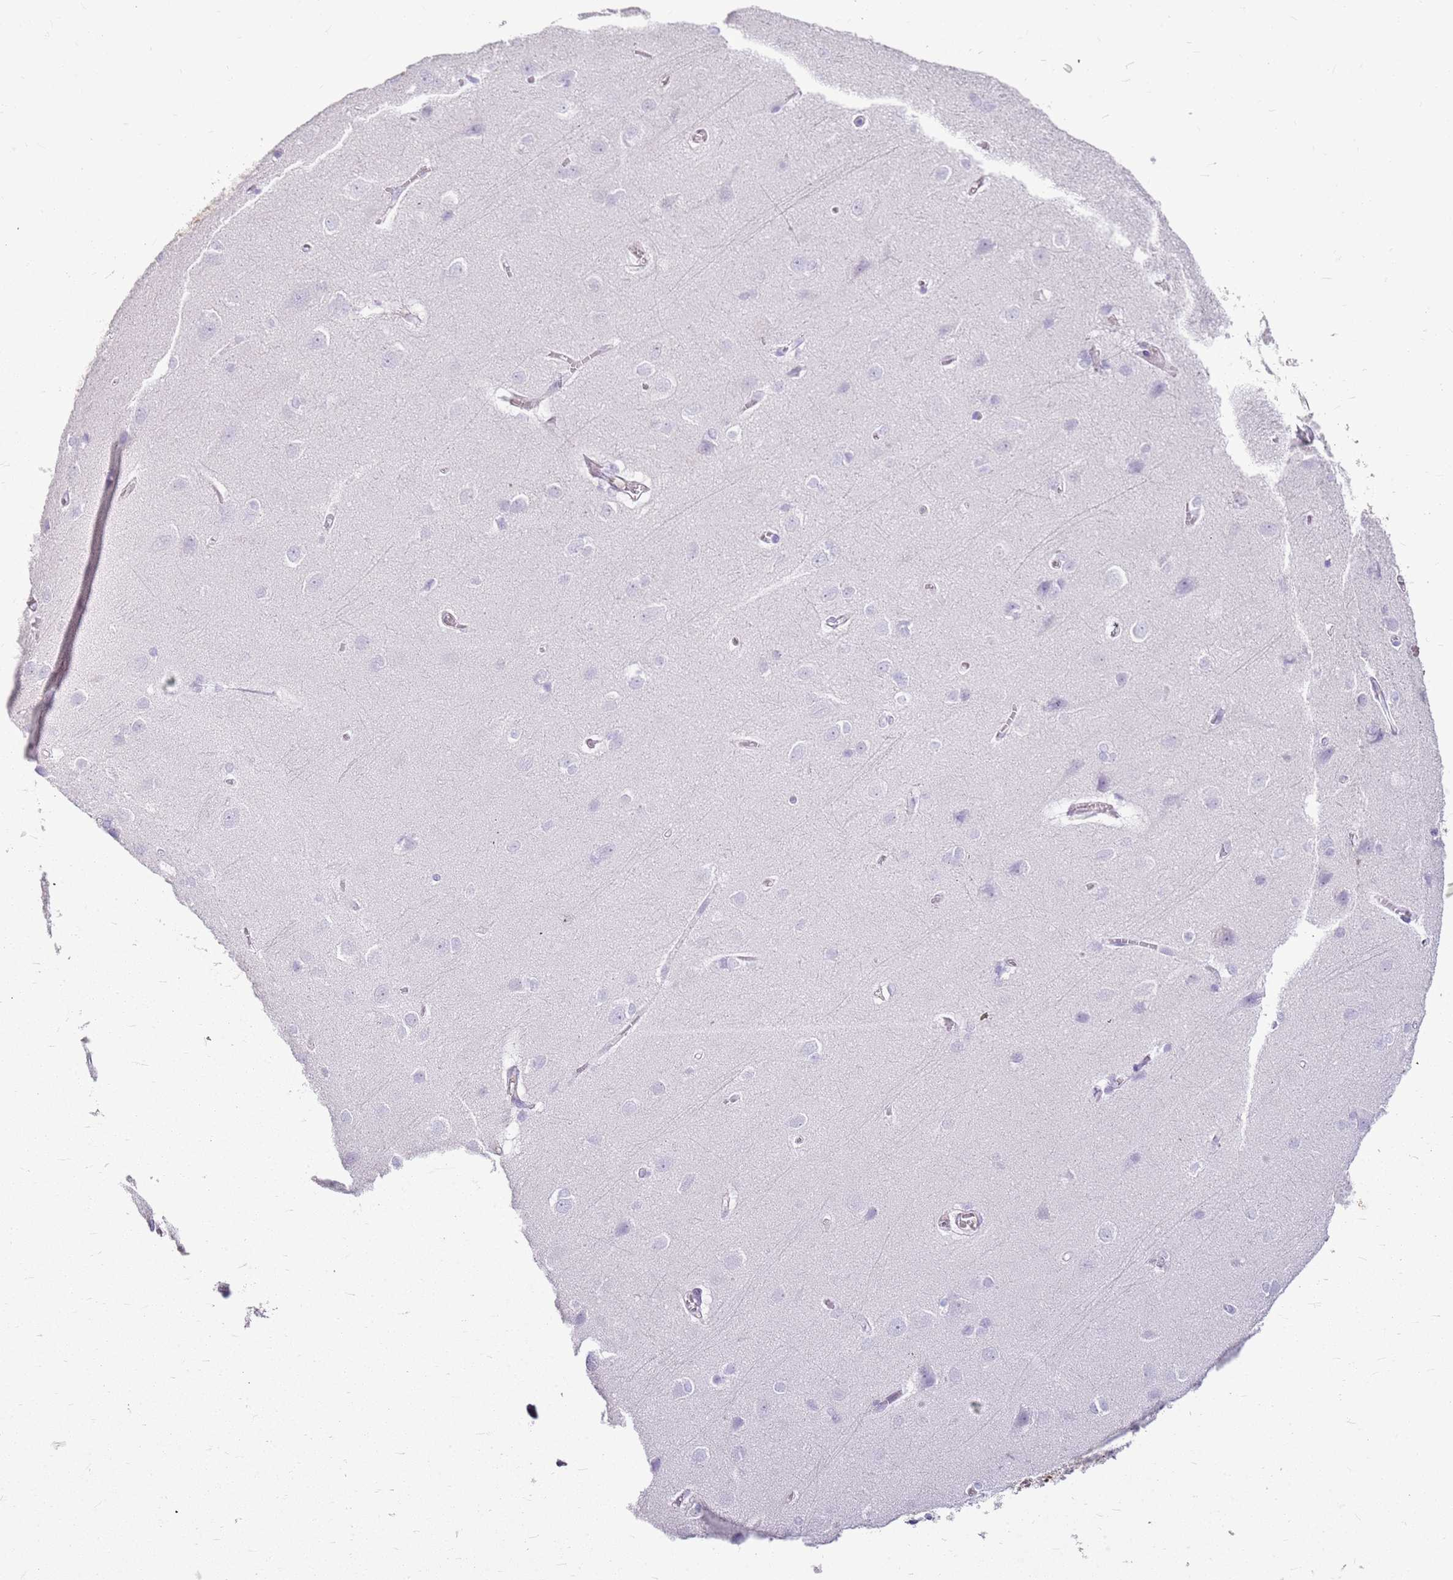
{"staining": {"intensity": "negative", "quantity": "none", "location": "none"}, "tissue": "cerebral cortex", "cell_type": "Endothelial cells", "image_type": "normal", "snomed": [{"axis": "morphology", "description": "Normal tissue, NOS"}, {"axis": "topography", "description": "Cerebral cortex"}], "caption": "The photomicrograph displays no staining of endothelial cells in benign cerebral cortex.", "gene": "SULT1E1", "patient": {"sex": "male", "age": 37}}